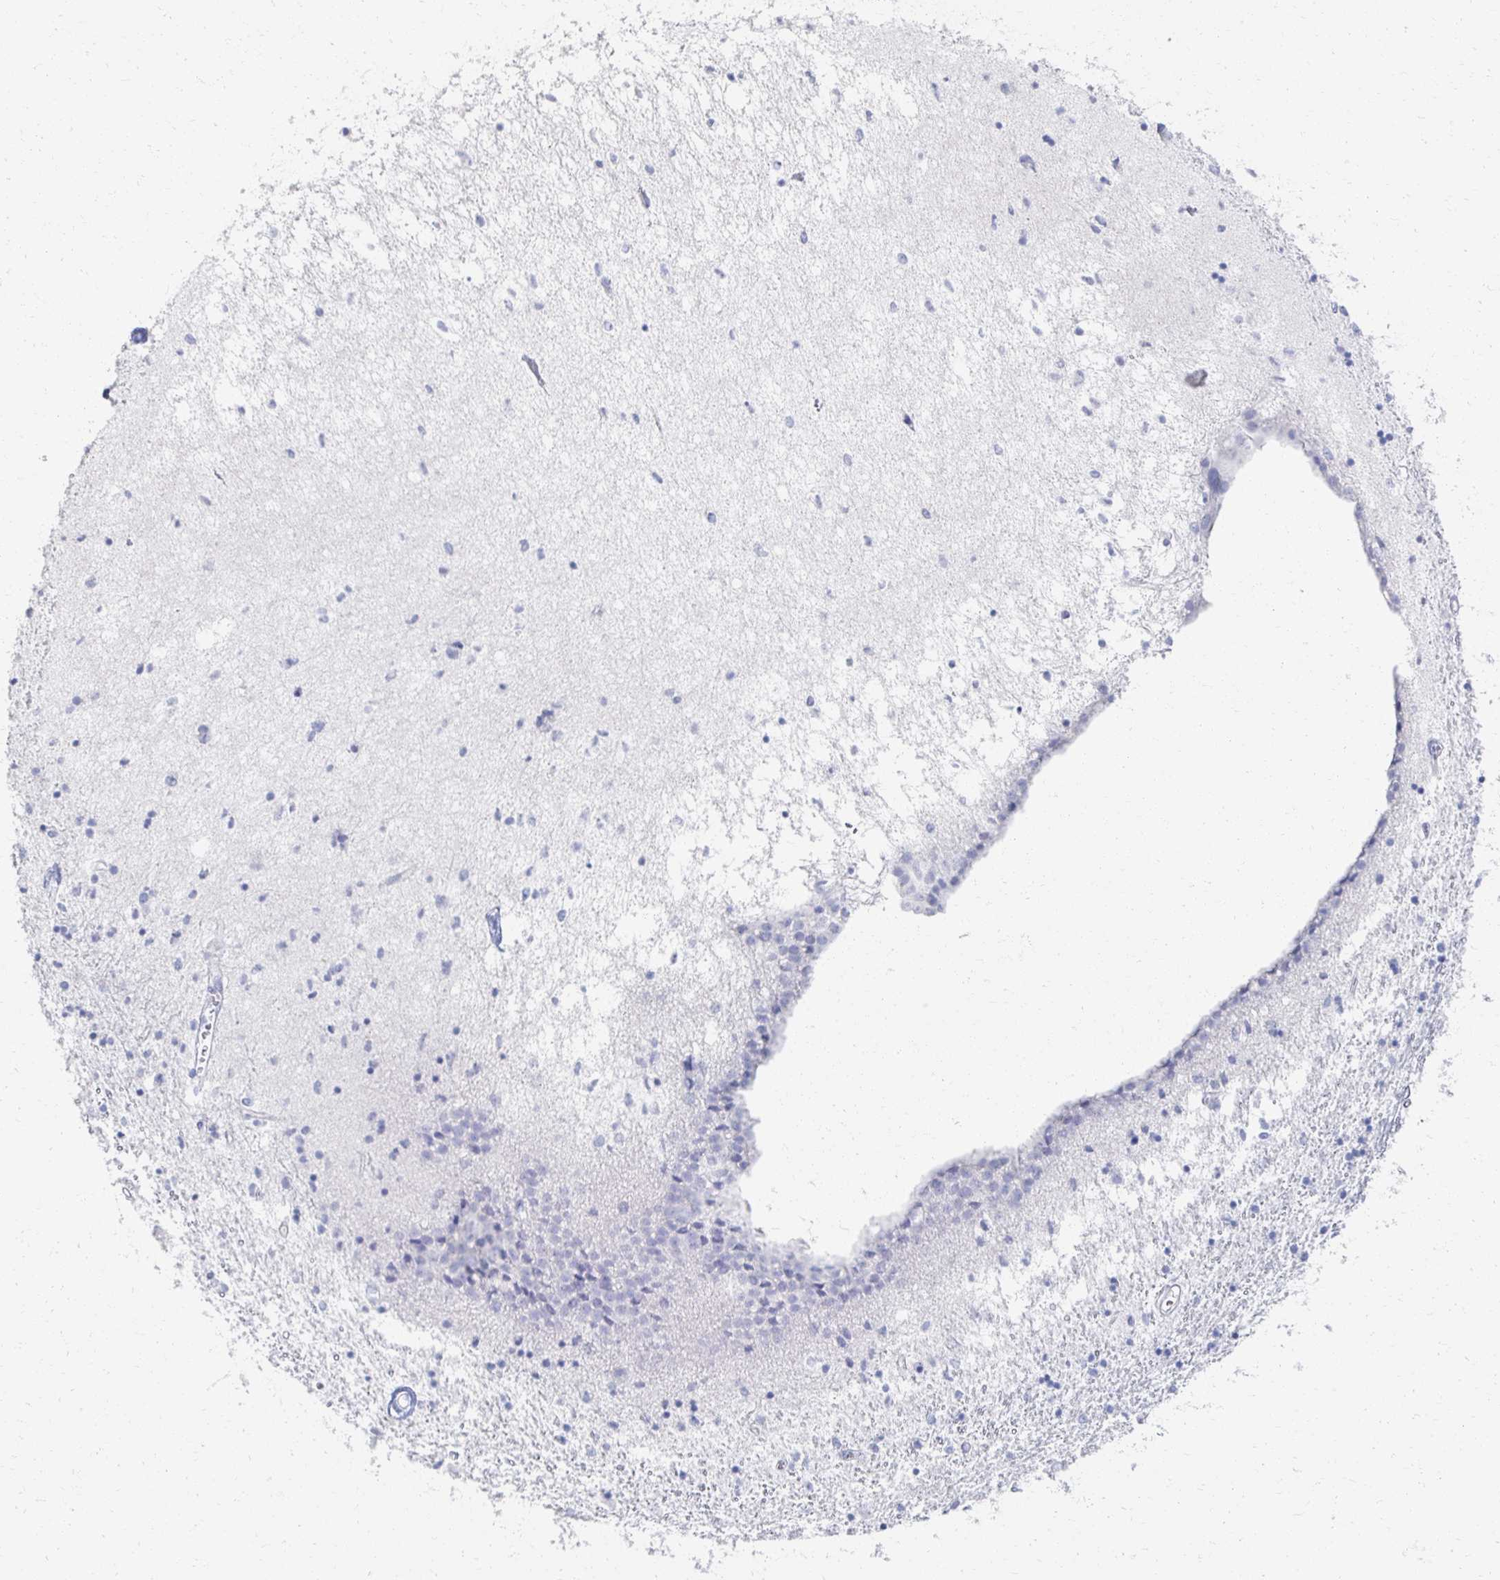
{"staining": {"intensity": "negative", "quantity": "none", "location": "none"}, "tissue": "caudate", "cell_type": "Glial cells", "image_type": "normal", "snomed": [{"axis": "morphology", "description": "Normal tissue, NOS"}, {"axis": "topography", "description": "Lateral ventricle wall"}], "caption": "The image displays no staining of glial cells in unremarkable caudate. Brightfield microscopy of immunohistochemistry (IHC) stained with DAB (3,3'-diaminobenzidine) (brown) and hematoxylin (blue), captured at high magnification.", "gene": "PRR20A", "patient": {"sex": "male", "age": 70}}